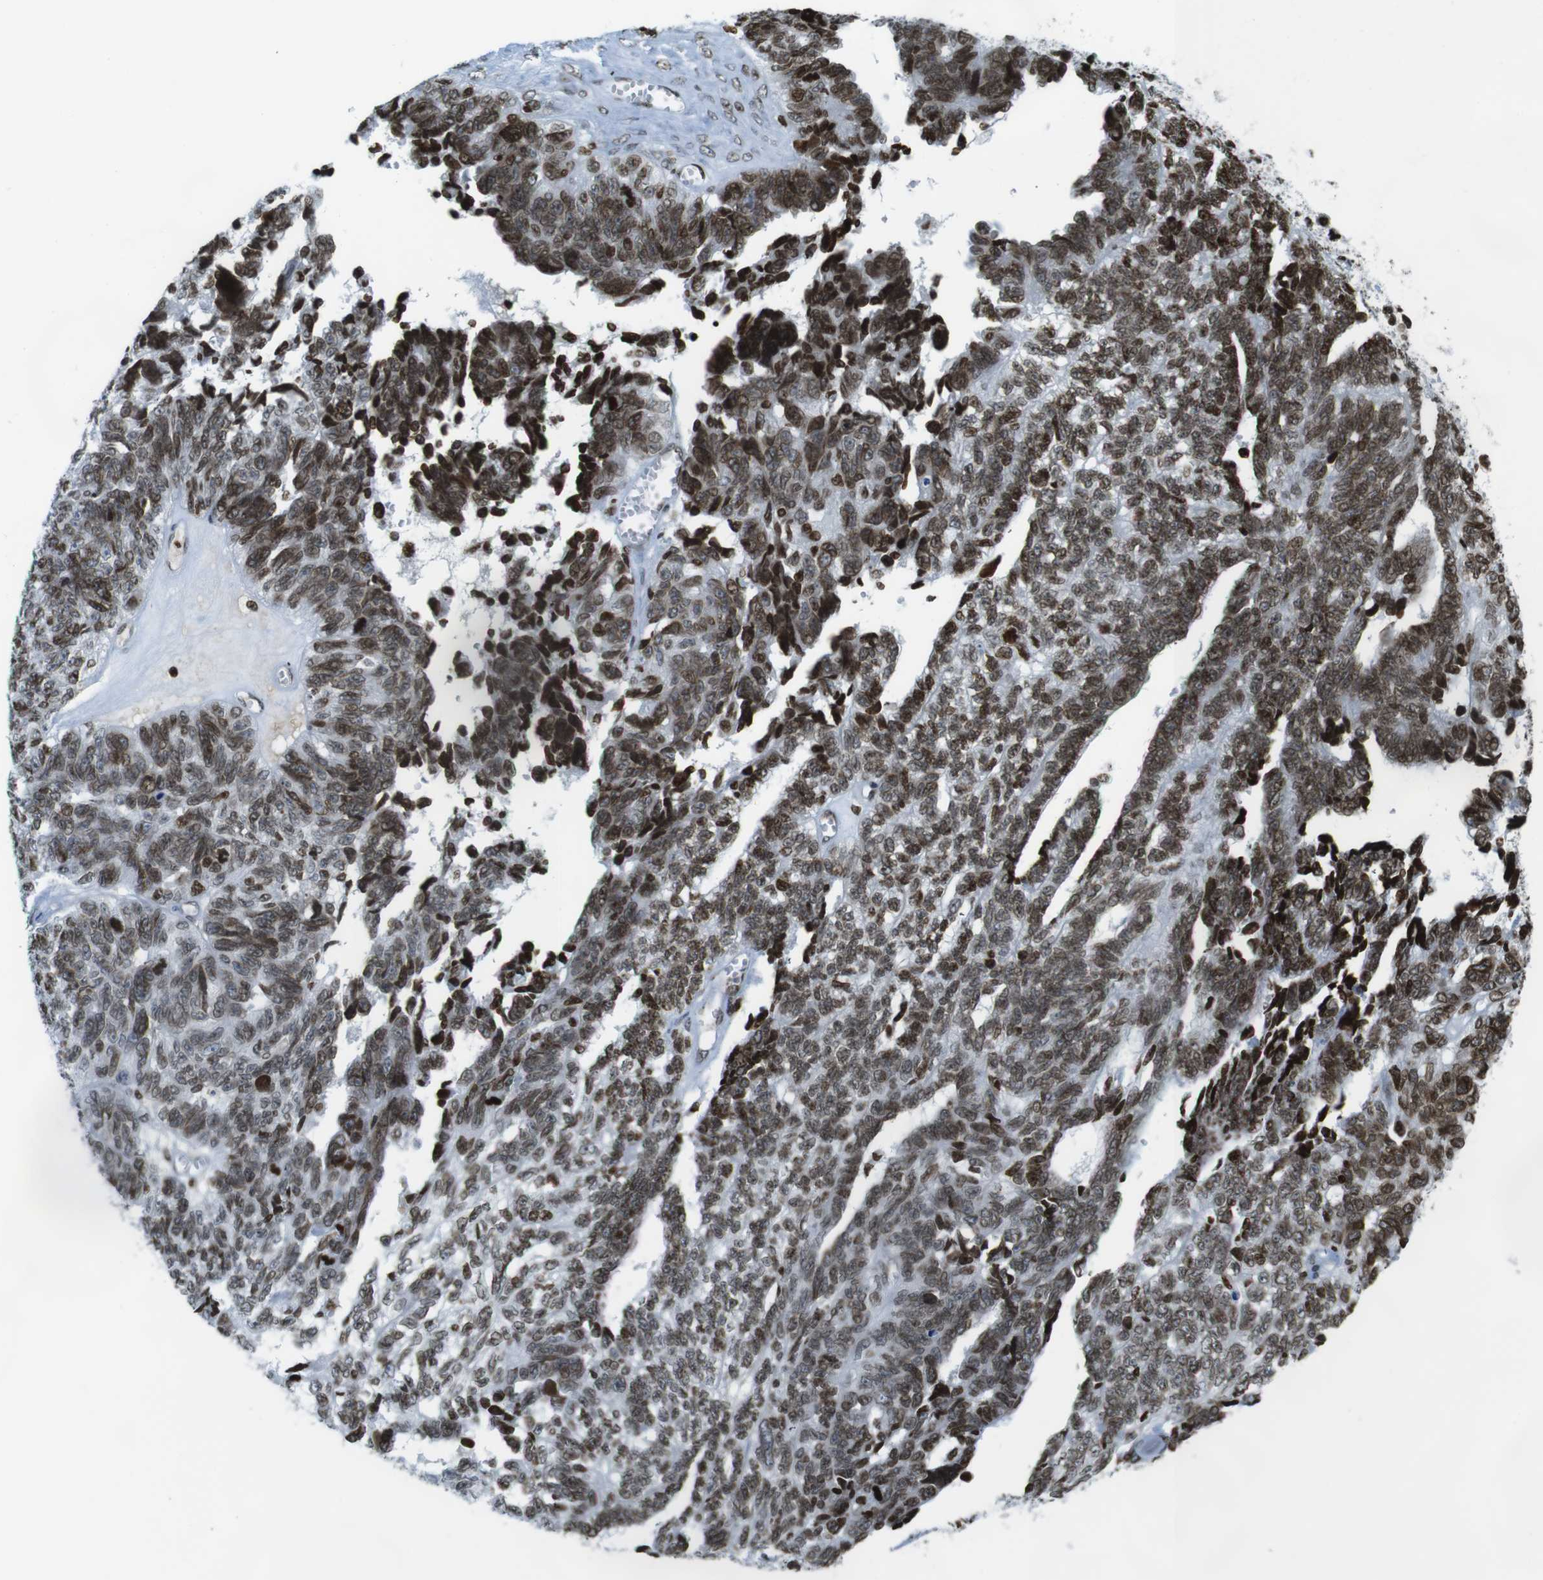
{"staining": {"intensity": "moderate", "quantity": ">75%", "location": "nuclear"}, "tissue": "ovarian cancer", "cell_type": "Tumor cells", "image_type": "cancer", "snomed": [{"axis": "morphology", "description": "Cystadenocarcinoma, serous, NOS"}, {"axis": "topography", "description": "Ovary"}], "caption": "Tumor cells reveal medium levels of moderate nuclear staining in approximately >75% of cells in human ovarian serous cystadenocarcinoma. Using DAB (3,3'-diaminobenzidine) (brown) and hematoxylin (blue) stains, captured at high magnification using brightfield microscopy.", "gene": "H2AC8", "patient": {"sex": "female", "age": 79}}